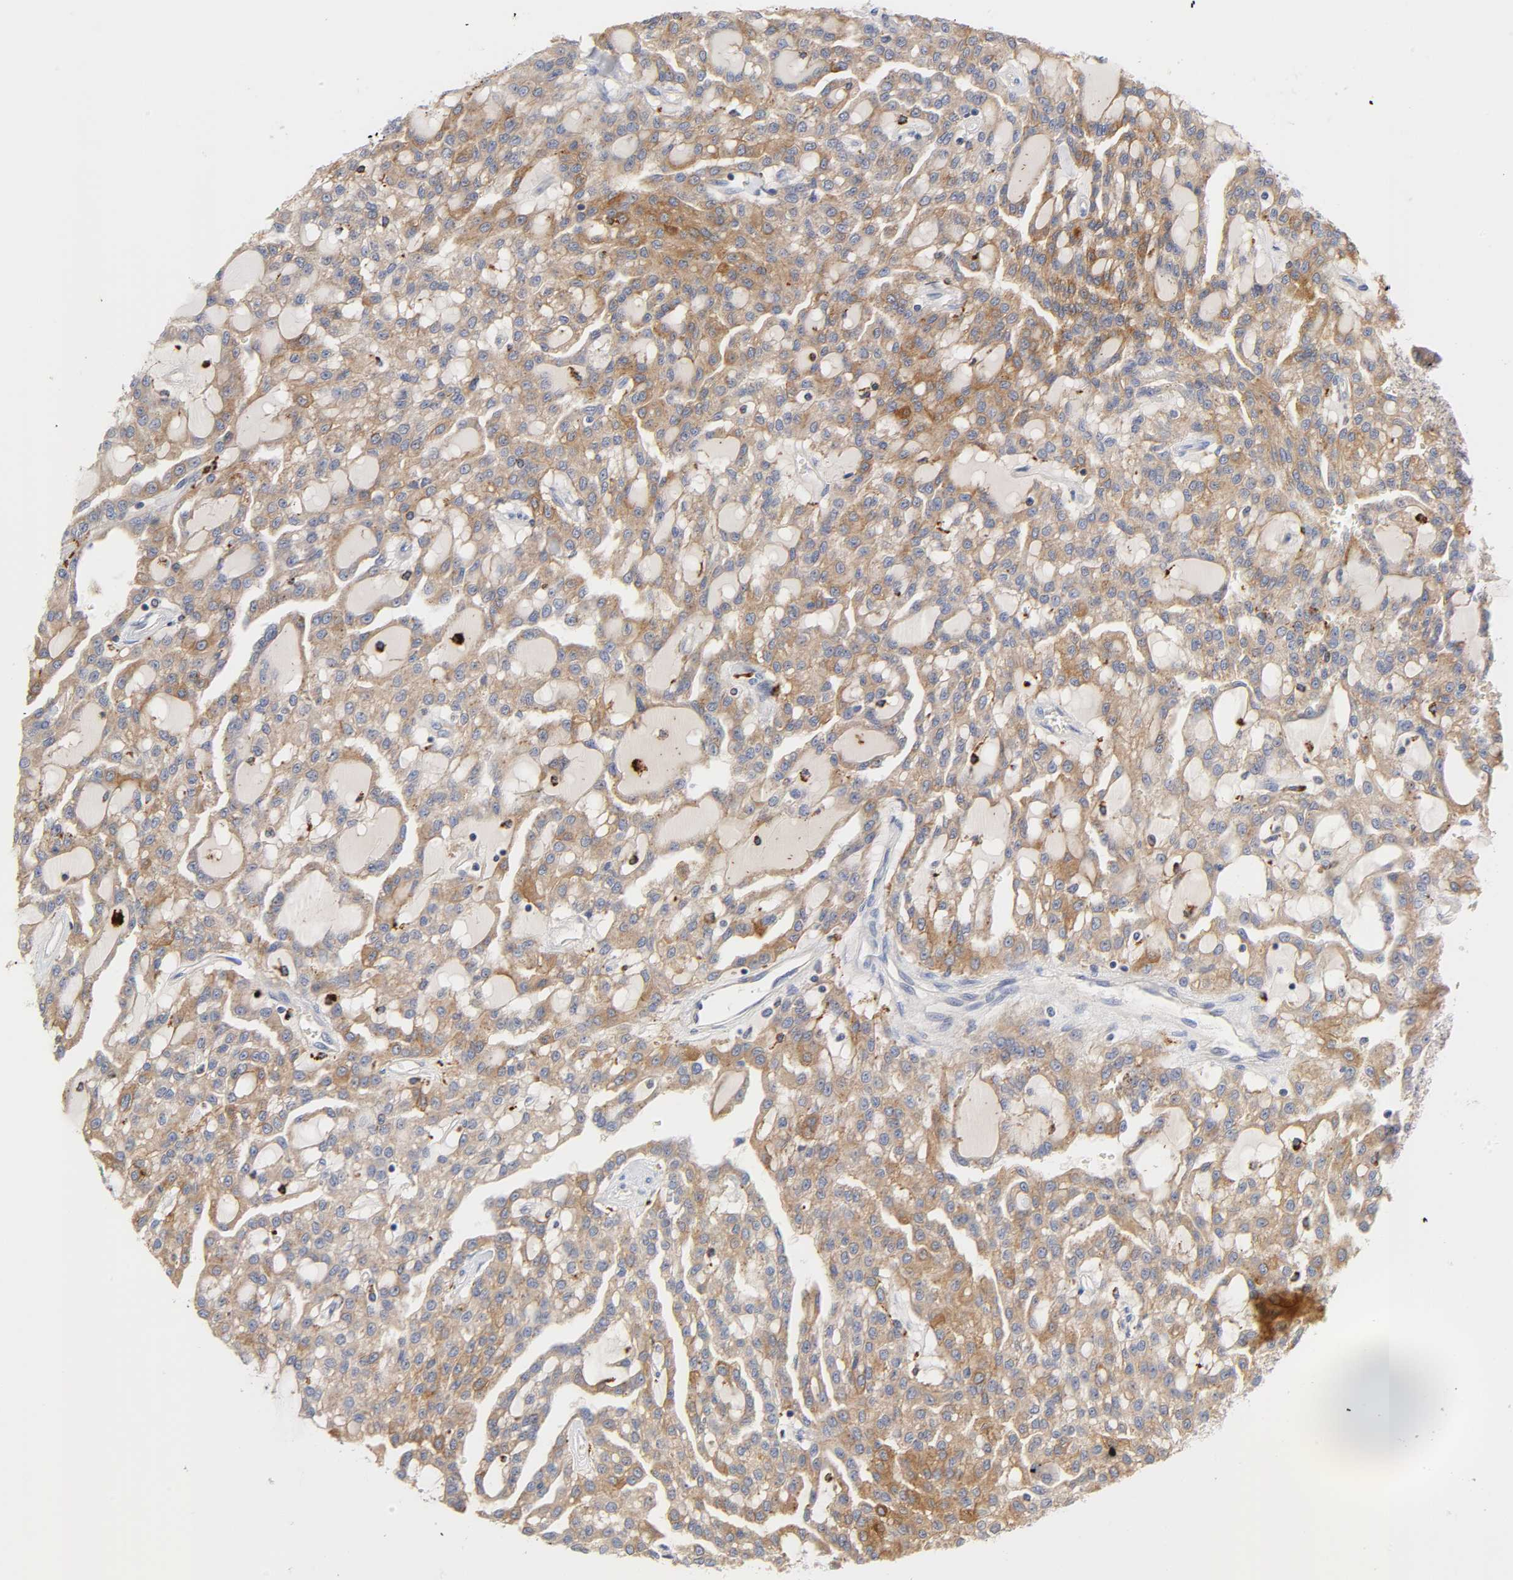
{"staining": {"intensity": "moderate", "quantity": ">75%", "location": "cytoplasmic/membranous"}, "tissue": "renal cancer", "cell_type": "Tumor cells", "image_type": "cancer", "snomed": [{"axis": "morphology", "description": "Adenocarcinoma, NOS"}, {"axis": "topography", "description": "Kidney"}], "caption": "The image demonstrates immunohistochemical staining of renal cancer (adenocarcinoma). There is moderate cytoplasmic/membranous staining is identified in about >75% of tumor cells.", "gene": "C17orf75", "patient": {"sex": "male", "age": 63}}